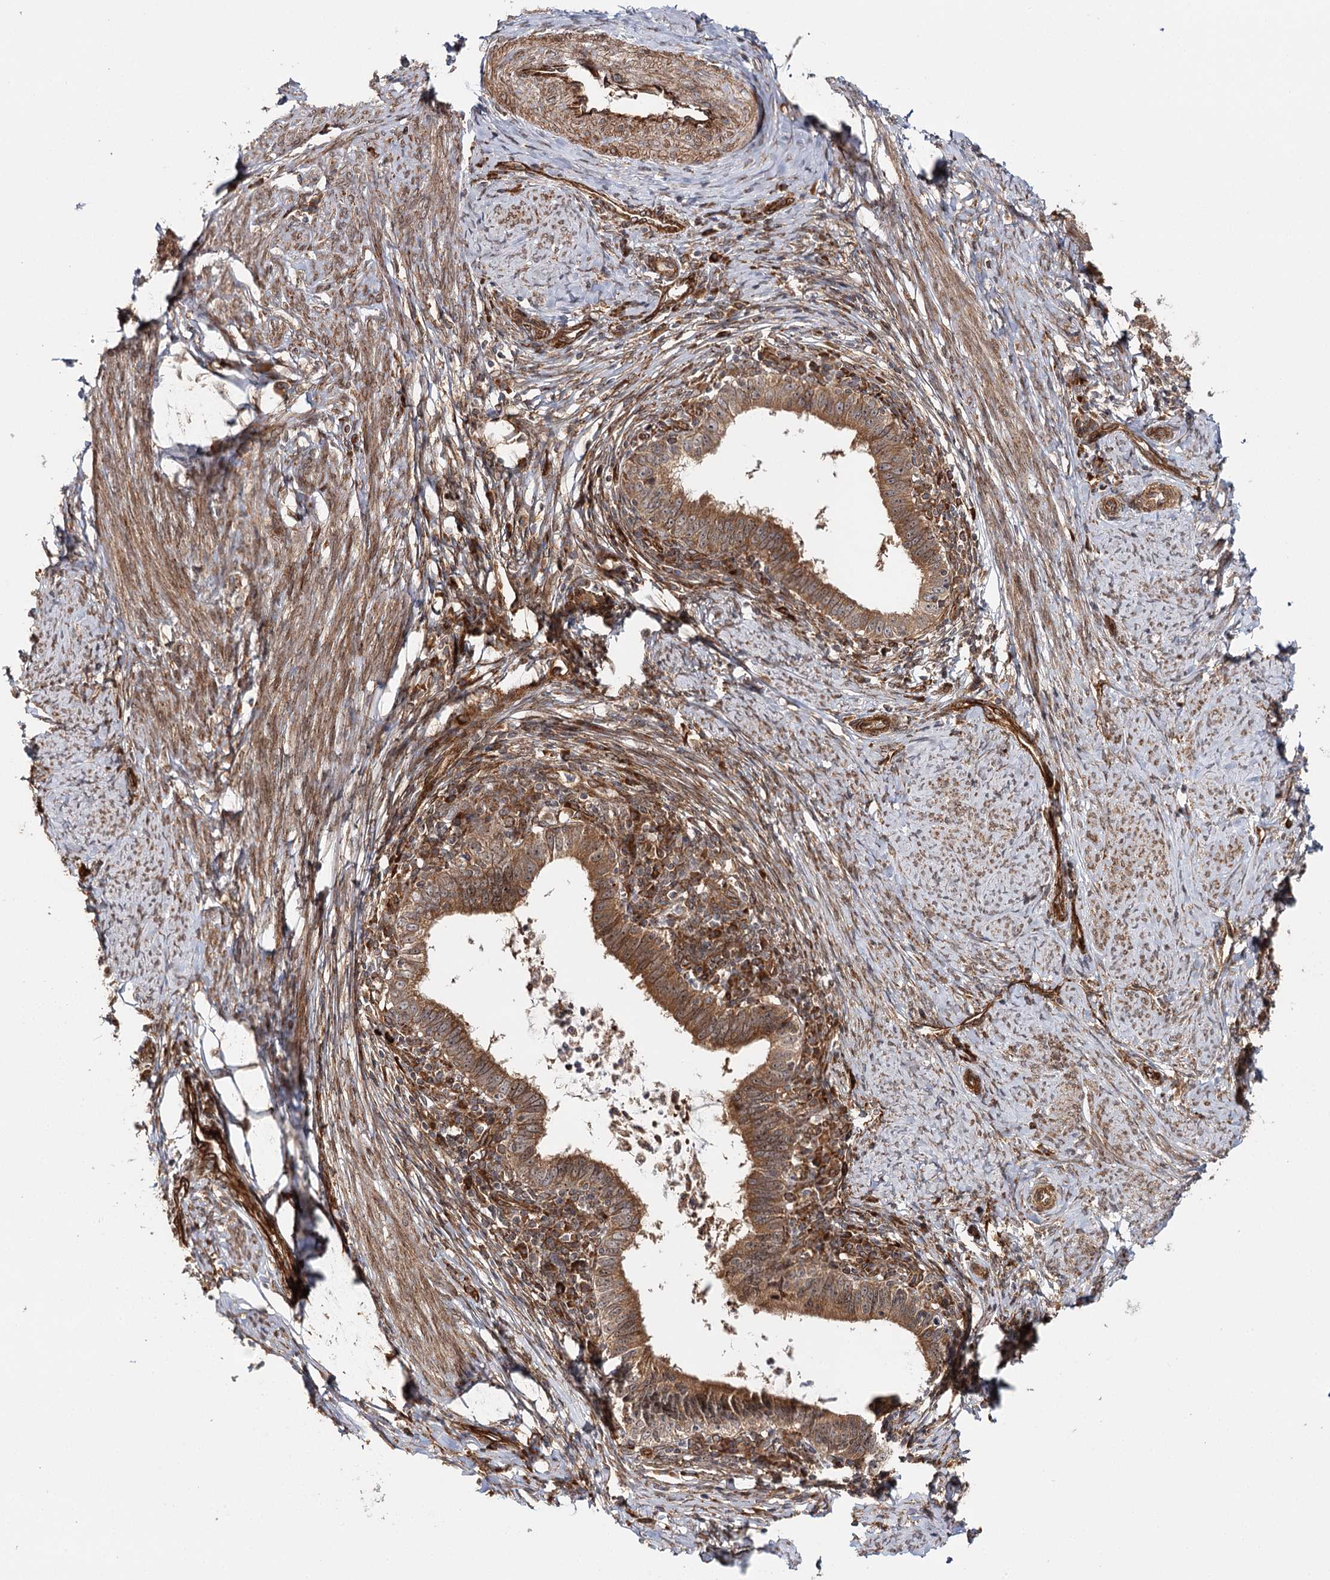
{"staining": {"intensity": "moderate", "quantity": ">75%", "location": "cytoplasmic/membranous"}, "tissue": "cervical cancer", "cell_type": "Tumor cells", "image_type": "cancer", "snomed": [{"axis": "morphology", "description": "Adenocarcinoma, NOS"}, {"axis": "topography", "description": "Cervix"}], "caption": "High-power microscopy captured an immunohistochemistry (IHC) histopathology image of adenocarcinoma (cervical), revealing moderate cytoplasmic/membranous staining in about >75% of tumor cells.", "gene": "MKNK1", "patient": {"sex": "female", "age": 36}}